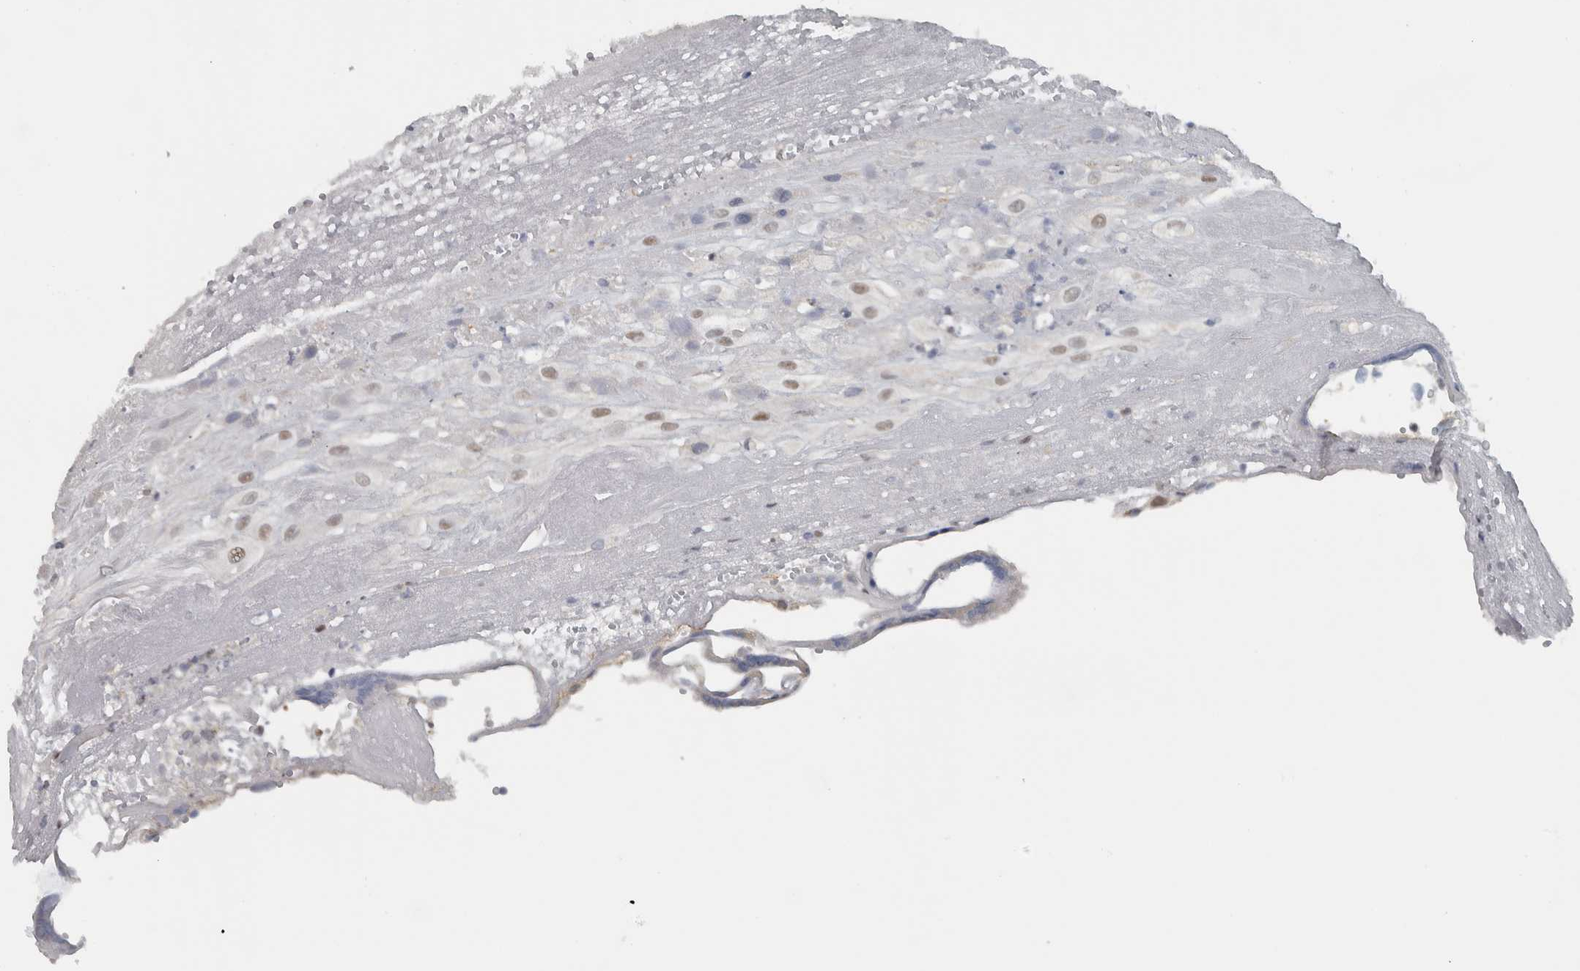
{"staining": {"intensity": "weak", "quantity": ">75%", "location": "nuclear"}, "tissue": "placenta", "cell_type": "Decidual cells", "image_type": "normal", "snomed": [{"axis": "morphology", "description": "Normal tissue, NOS"}, {"axis": "topography", "description": "Placenta"}], "caption": "Brown immunohistochemical staining in normal placenta displays weak nuclear positivity in approximately >75% of decidual cells. The staining was performed using DAB, with brown indicating positive protein expression. Nuclei are stained blue with hematoxylin.", "gene": "ADPRM", "patient": {"sex": "female", "age": 18}}